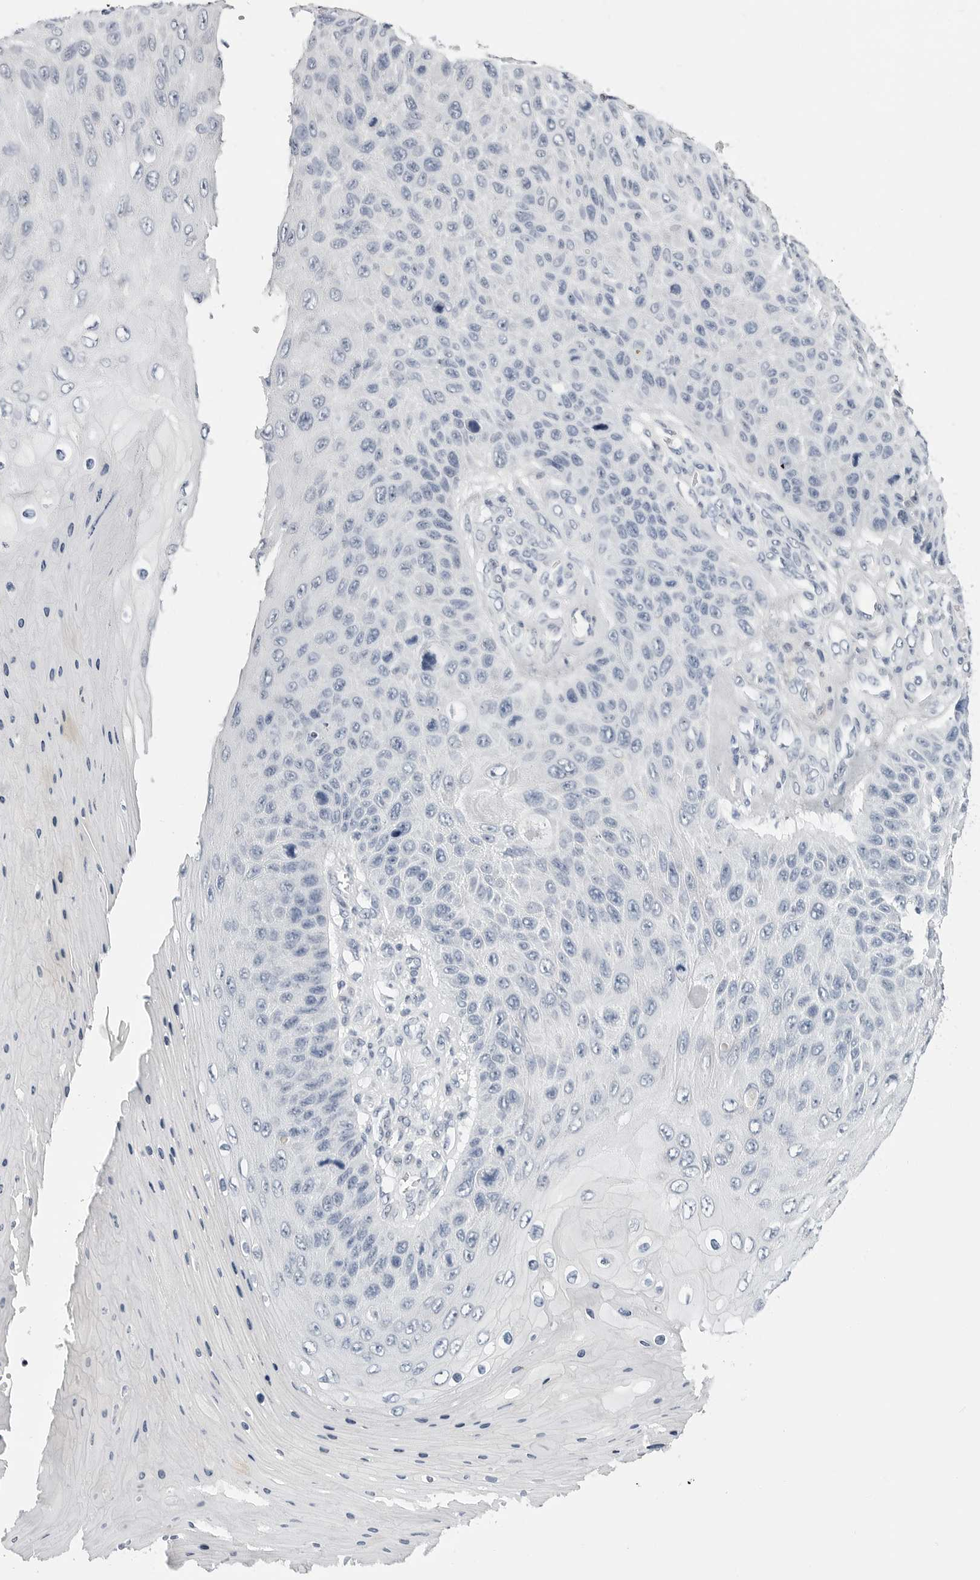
{"staining": {"intensity": "negative", "quantity": "none", "location": "none"}, "tissue": "skin cancer", "cell_type": "Tumor cells", "image_type": "cancer", "snomed": [{"axis": "morphology", "description": "Squamous cell carcinoma, NOS"}, {"axis": "topography", "description": "Skin"}], "caption": "Immunohistochemistry histopathology image of neoplastic tissue: human squamous cell carcinoma (skin) stained with DAB (3,3'-diaminobenzidine) displays no significant protein positivity in tumor cells.", "gene": "PLN", "patient": {"sex": "female", "age": 88}}